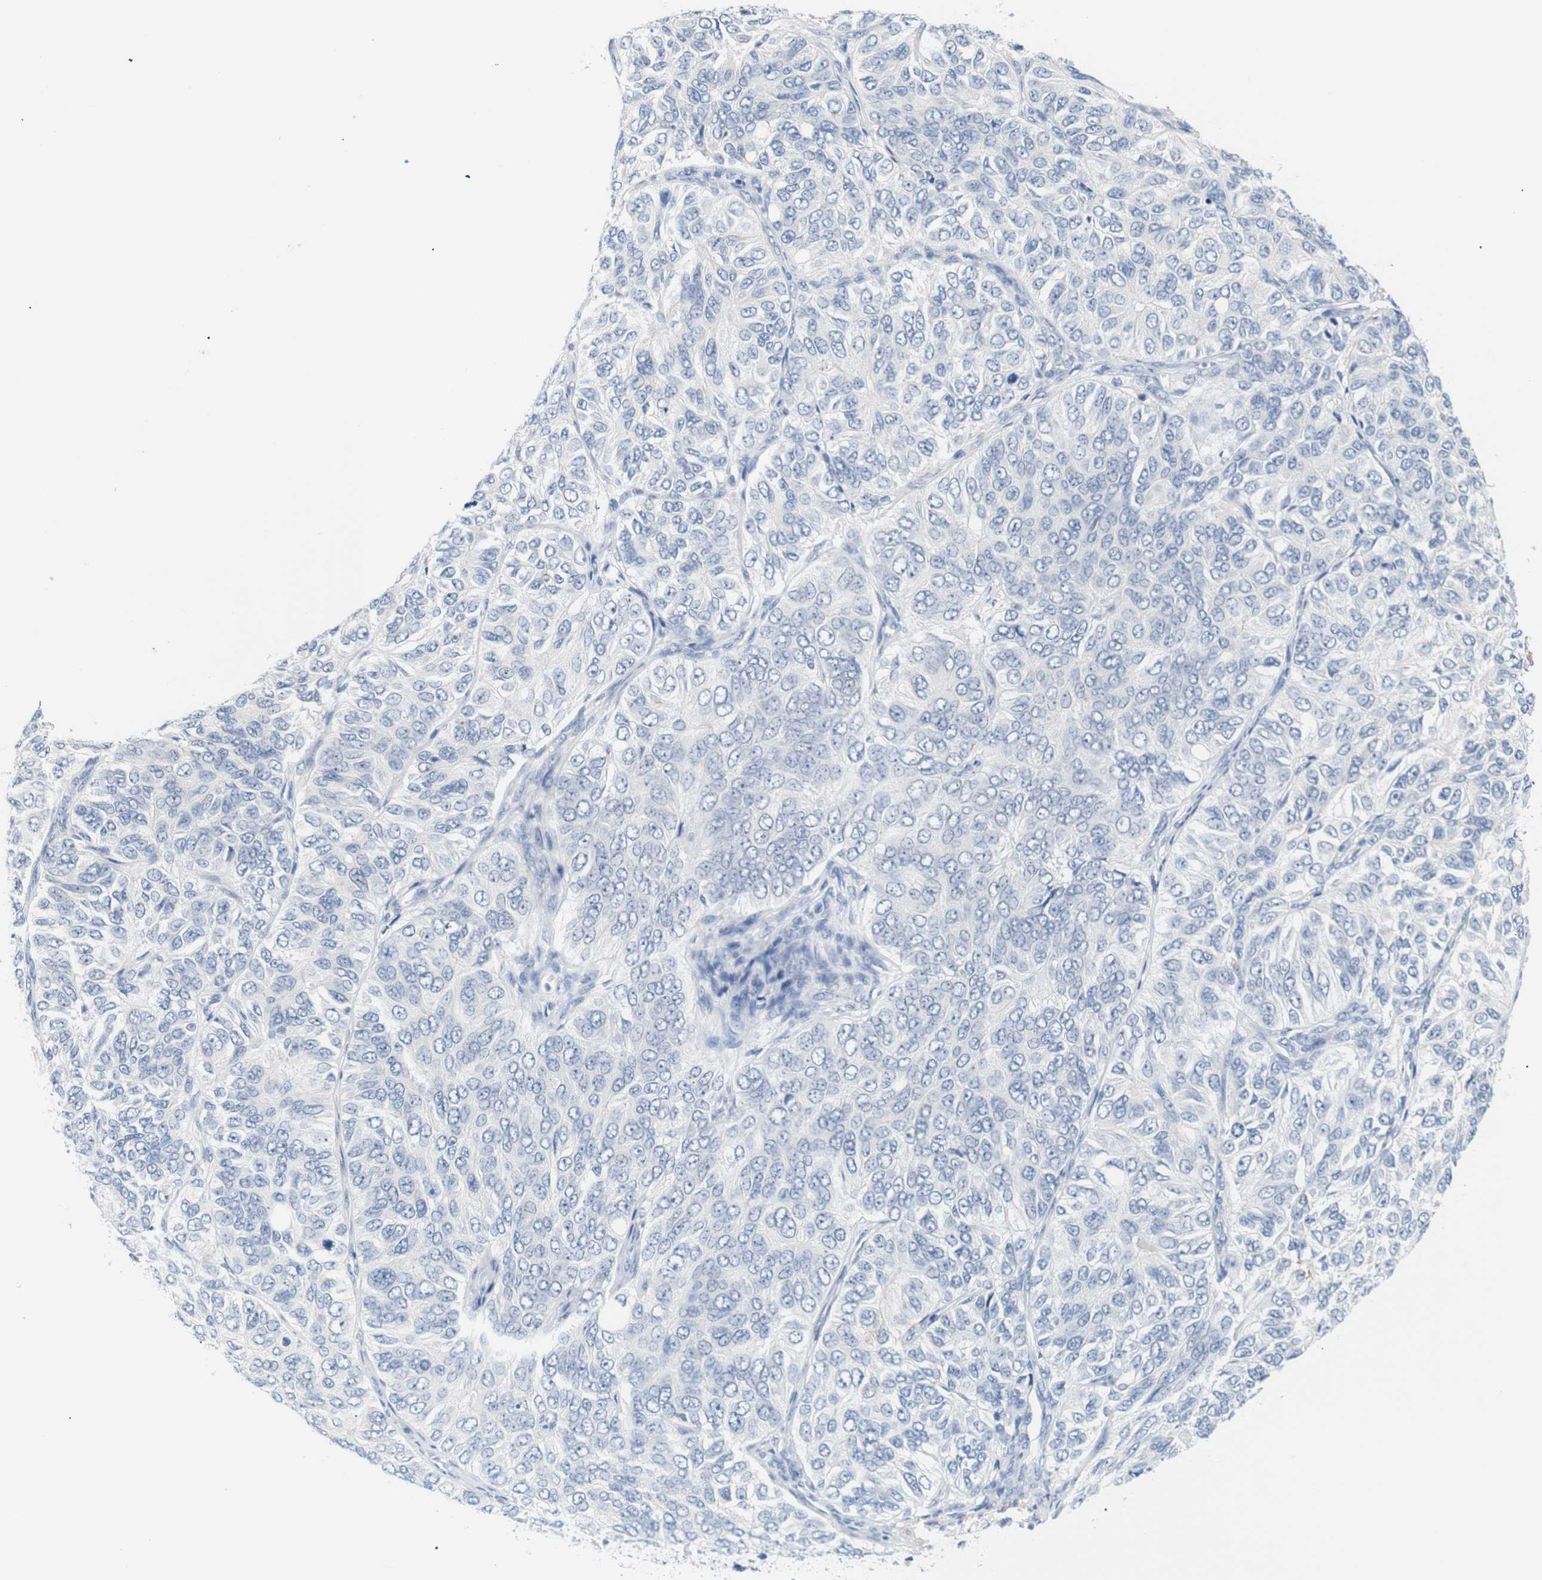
{"staining": {"intensity": "negative", "quantity": "none", "location": "none"}, "tissue": "ovarian cancer", "cell_type": "Tumor cells", "image_type": "cancer", "snomed": [{"axis": "morphology", "description": "Carcinoma, endometroid"}, {"axis": "topography", "description": "Ovary"}], "caption": "An IHC photomicrograph of ovarian cancer is shown. There is no staining in tumor cells of ovarian cancer.", "gene": "STMN3", "patient": {"sex": "female", "age": 51}}